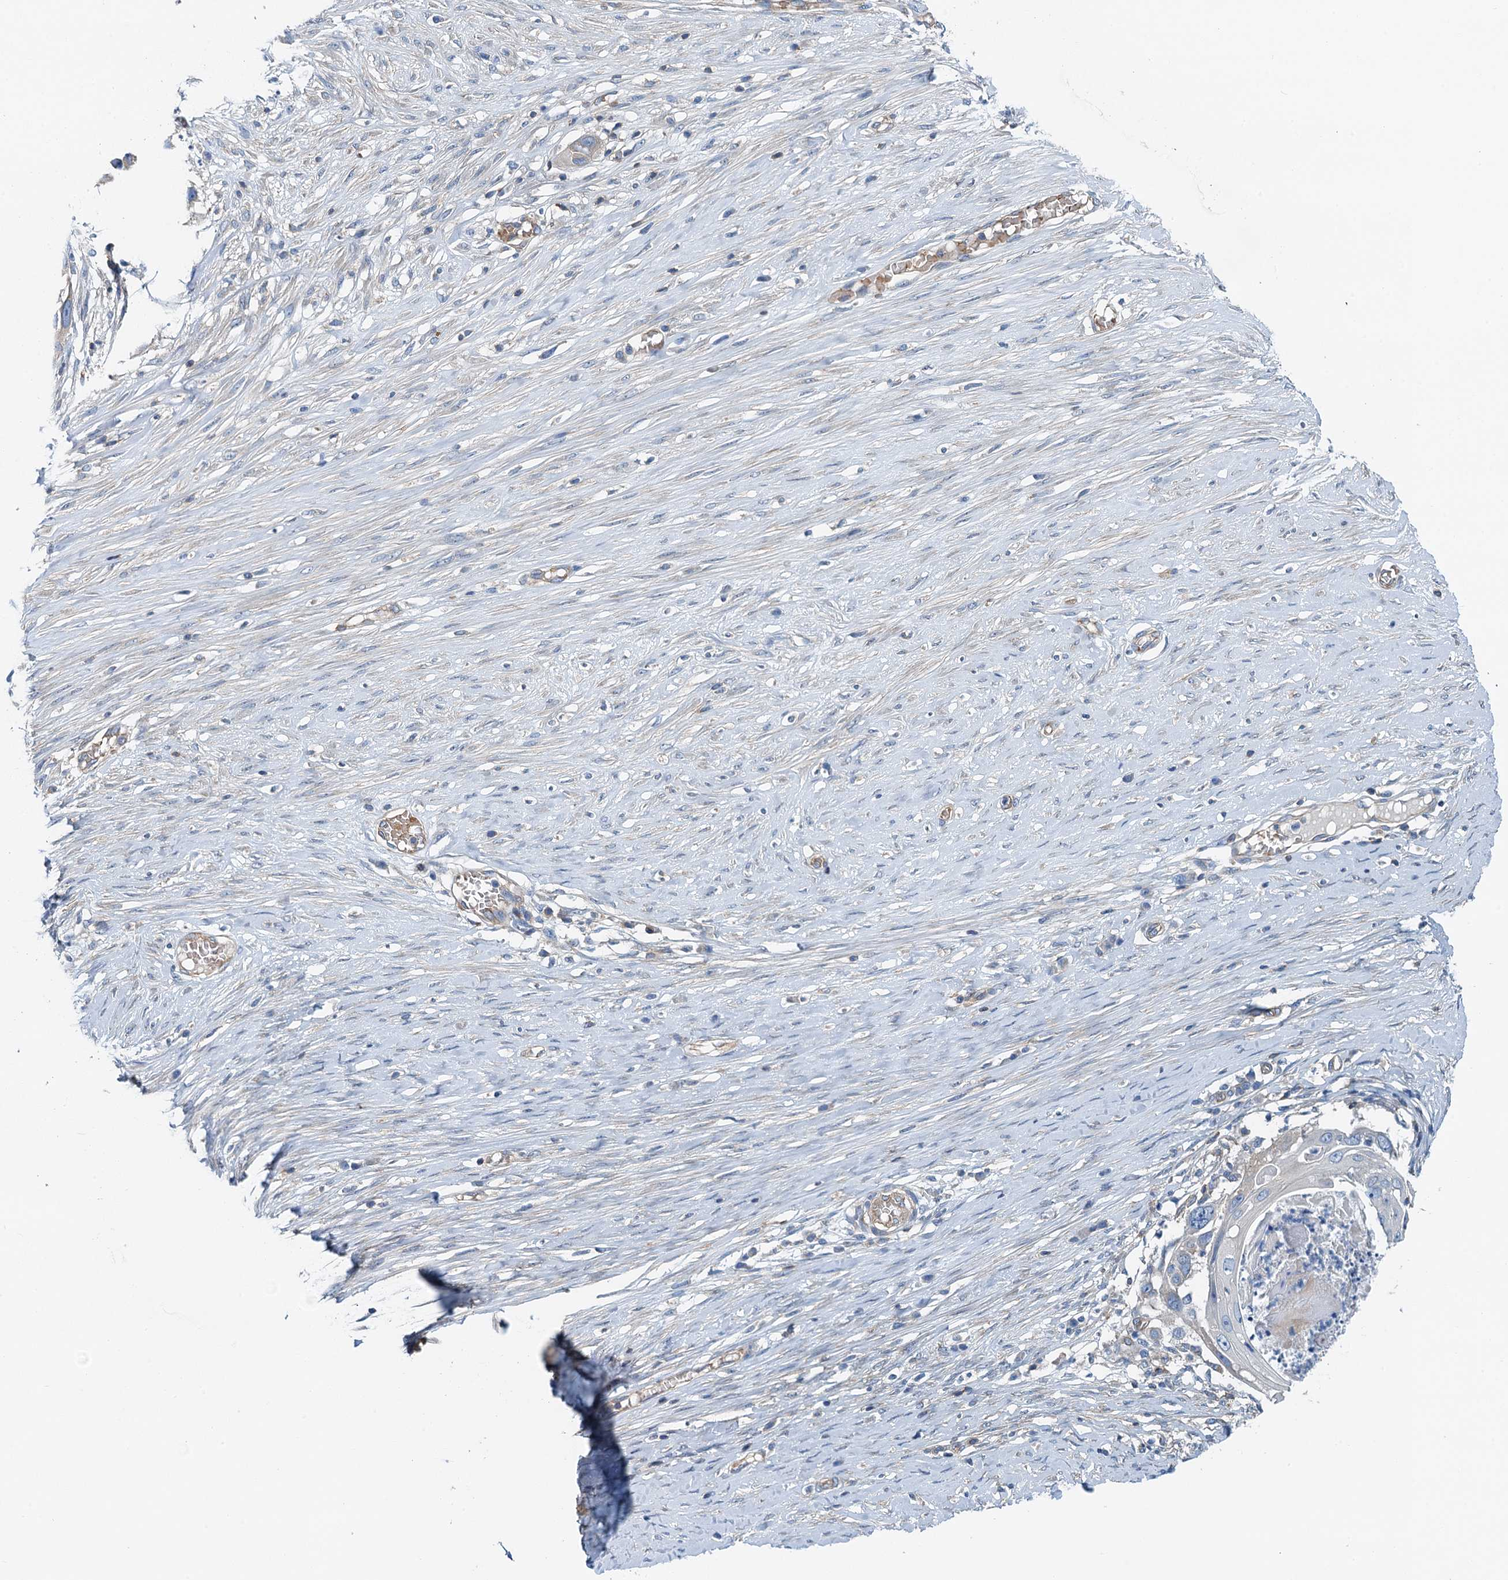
{"staining": {"intensity": "negative", "quantity": "none", "location": "none"}, "tissue": "skin cancer", "cell_type": "Tumor cells", "image_type": "cancer", "snomed": [{"axis": "morphology", "description": "Squamous cell carcinoma, NOS"}, {"axis": "topography", "description": "Skin"}], "caption": "This is a image of immunohistochemistry staining of skin squamous cell carcinoma, which shows no staining in tumor cells. Nuclei are stained in blue.", "gene": "ROGDI", "patient": {"sex": "female", "age": 44}}